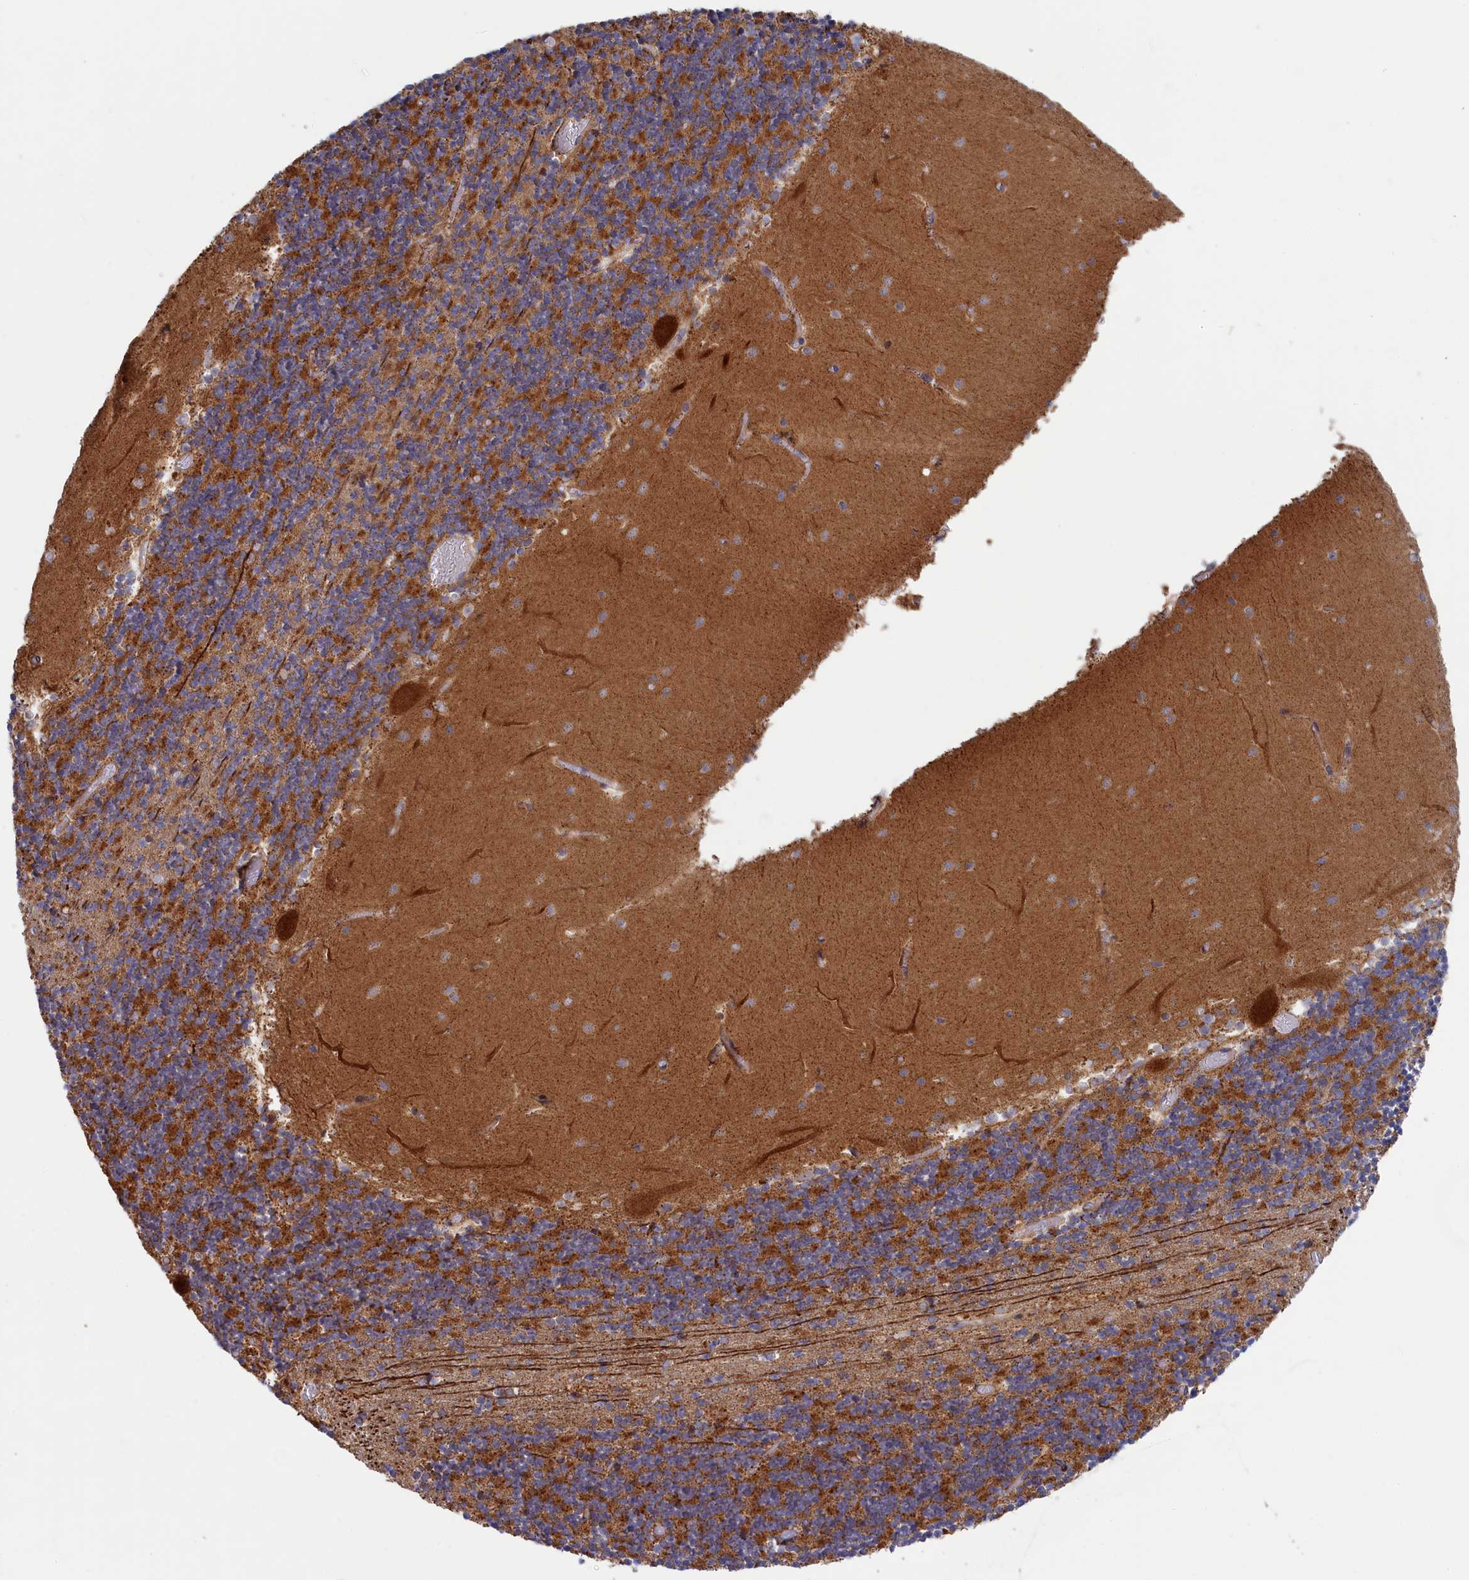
{"staining": {"intensity": "moderate", "quantity": ">75%", "location": "cytoplasmic/membranous"}, "tissue": "cerebellum", "cell_type": "Cells in granular layer", "image_type": "normal", "snomed": [{"axis": "morphology", "description": "Normal tissue, NOS"}, {"axis": "topography", "description": "Cerebellum"}], "caption": "Normal cerebellum was stained to show a protein in brown. There is medium levels of moderate cytoplasmic/membranous positivity in approximately >75% of cells in granular layer. (brown staining indicates protein expression, while blue staining denotes nuclei).", "gene": "DUS3L", "patient": {"sex": "female", "age": 28}}